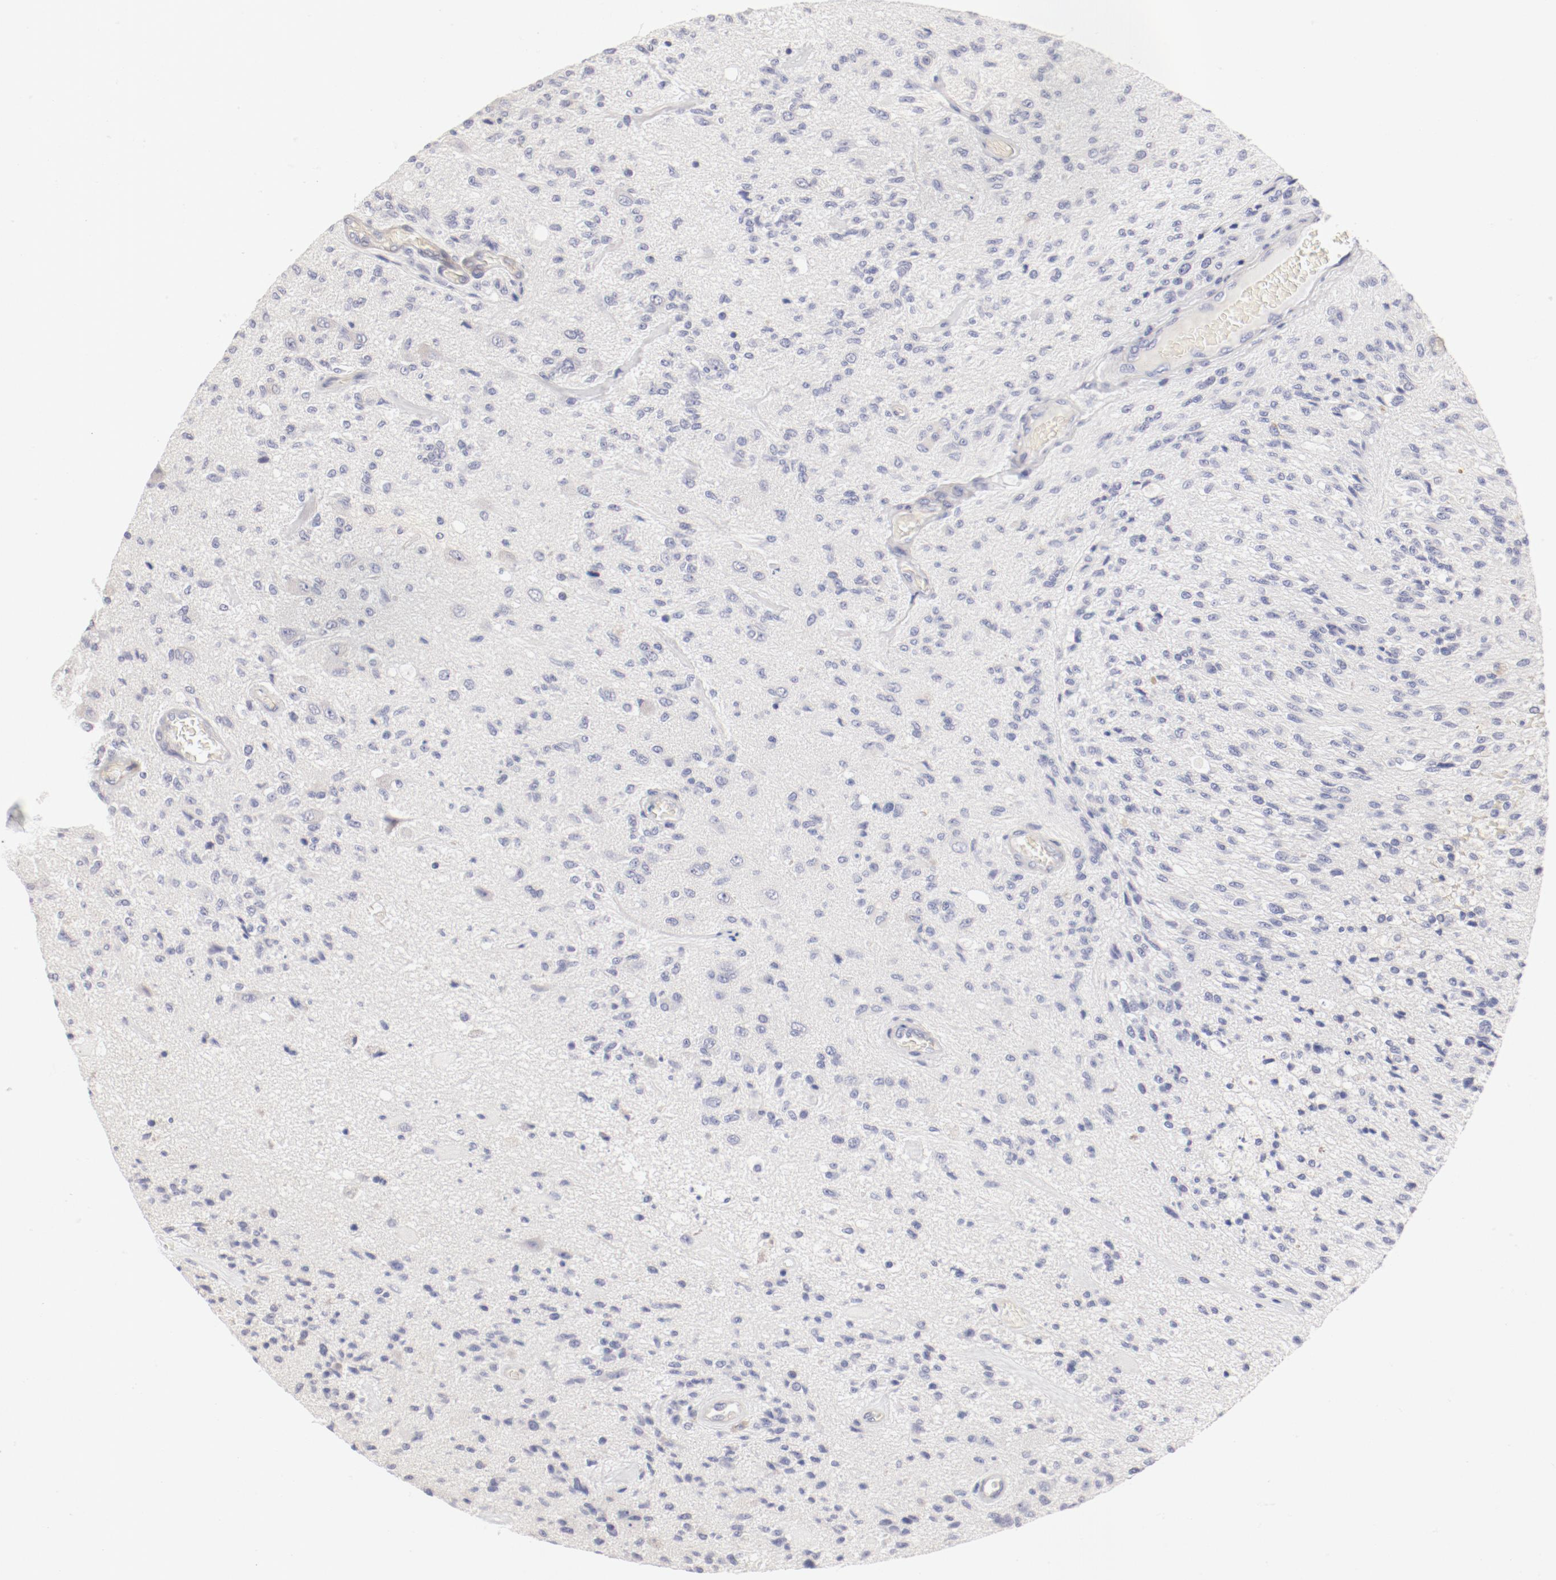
{"staining": {"intensity": "negative", "quantity": "none", "location": "none"}, "tissue": "glioma", "cell_type": "Tumor cells", "image_type": "cancer", "snomed": [{"axis": "morphology", "description": "Normal tissue, NOS"}, {"axis": "morphology", "description": "Glioma, malignant, High grade"}, {"axis": "topography", "description": "Cerebral cortex"}], "caption": "The immunohistochemistry histopathology image has no significant expression in tumor cells of malignant high-grade glioma tissue.", "gene": "LAX1", "patient": {"sex": "male", "age": 77}}